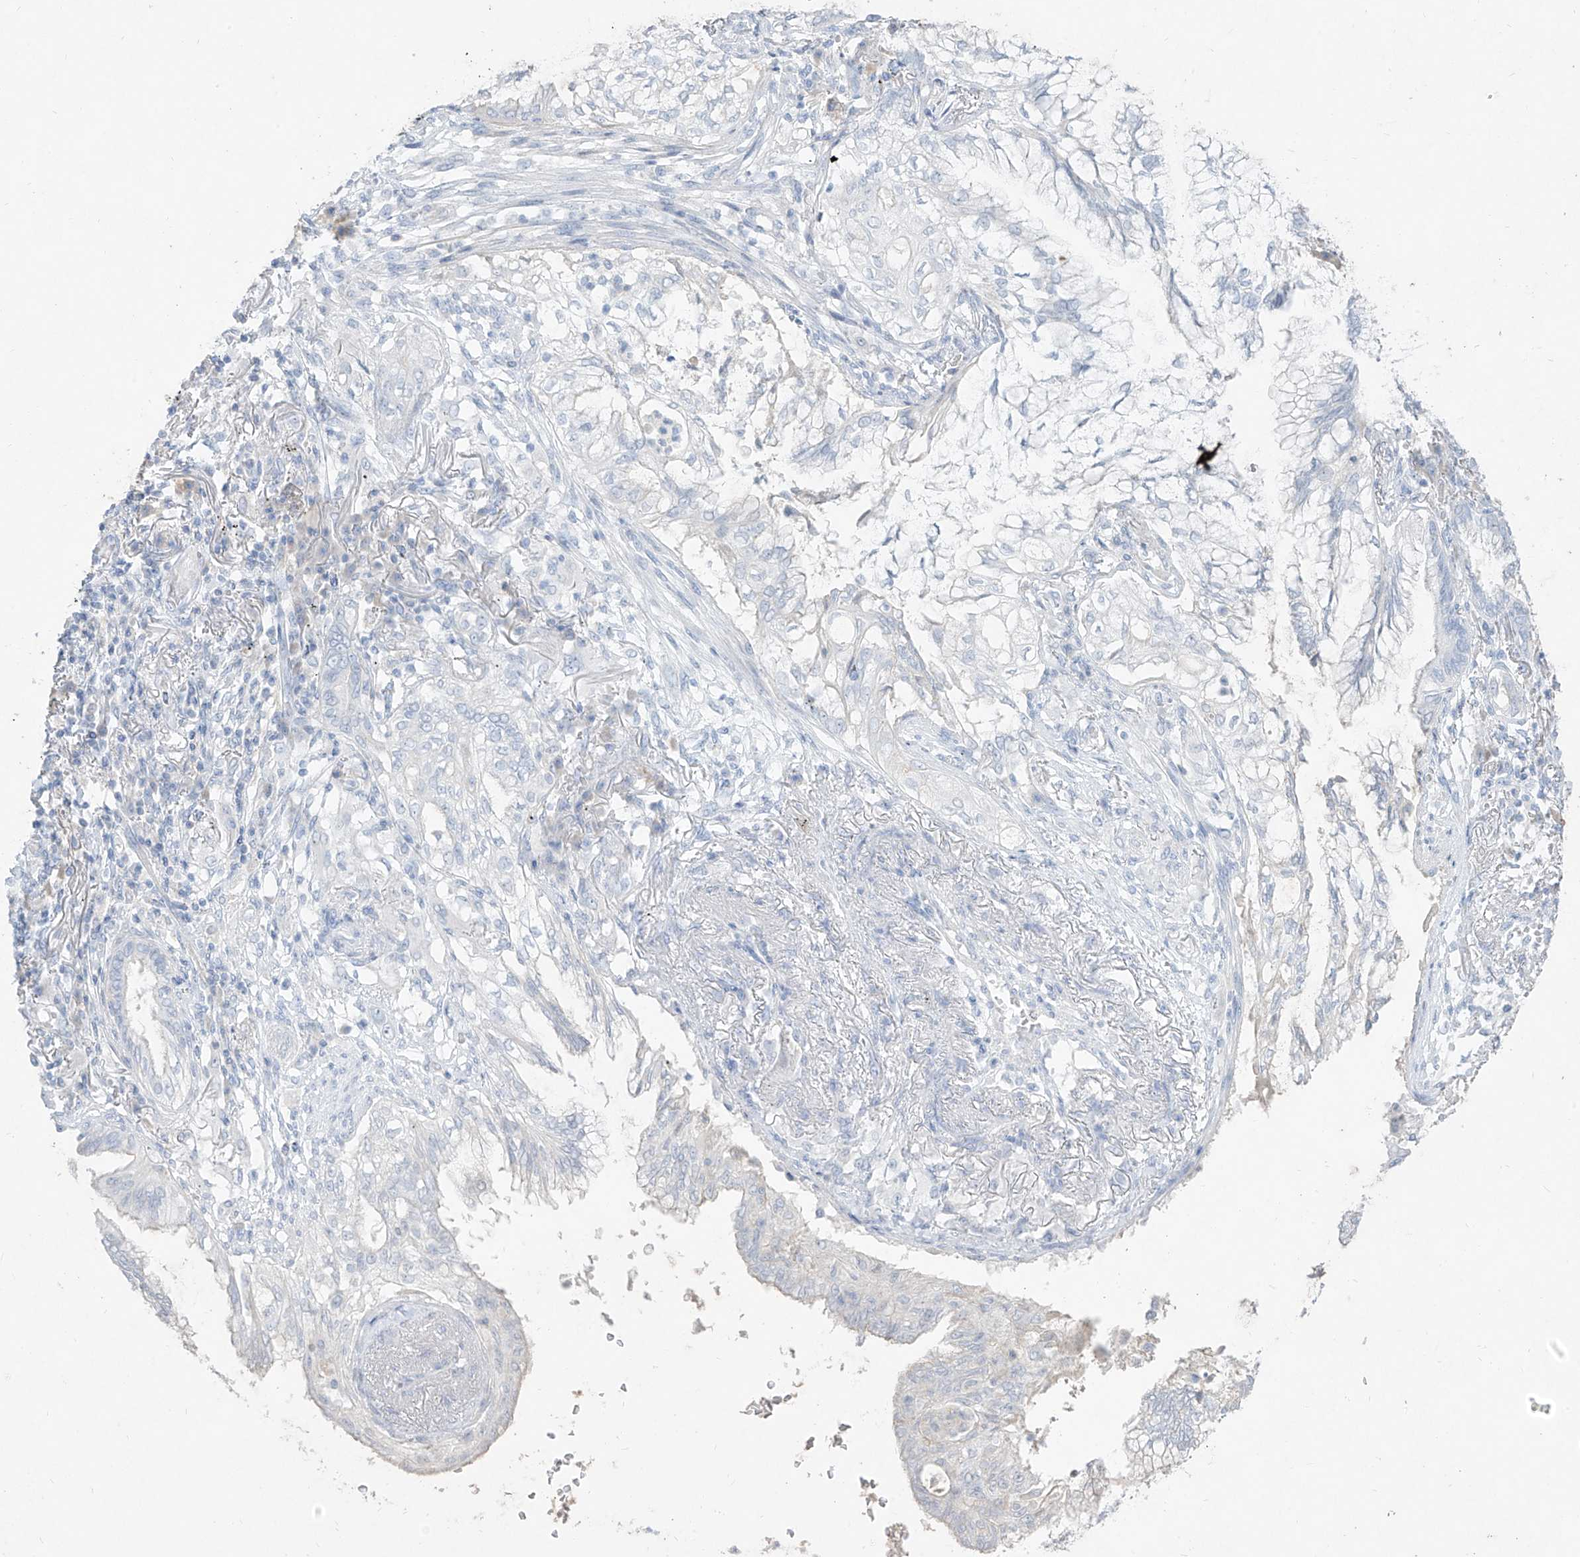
{"staining": {"intensity": "negative", "quantity": "none", "location": "none"}, "tissue": "lung cancer", "cell_type": "Tumor cells", "image_type": "cancer", "snomed": [{"axis": "morphology", "description": "Adenocarcinoma, NOS"}, {"axis": "topography", "description": "Lung"}], "caption": "This is an immunohistochemistry (IHC) micrograph of human lung cancer. There is no expression in tumor cells.", "gene": "TGM4", "patient": {"sex": "female", "age": 70}}